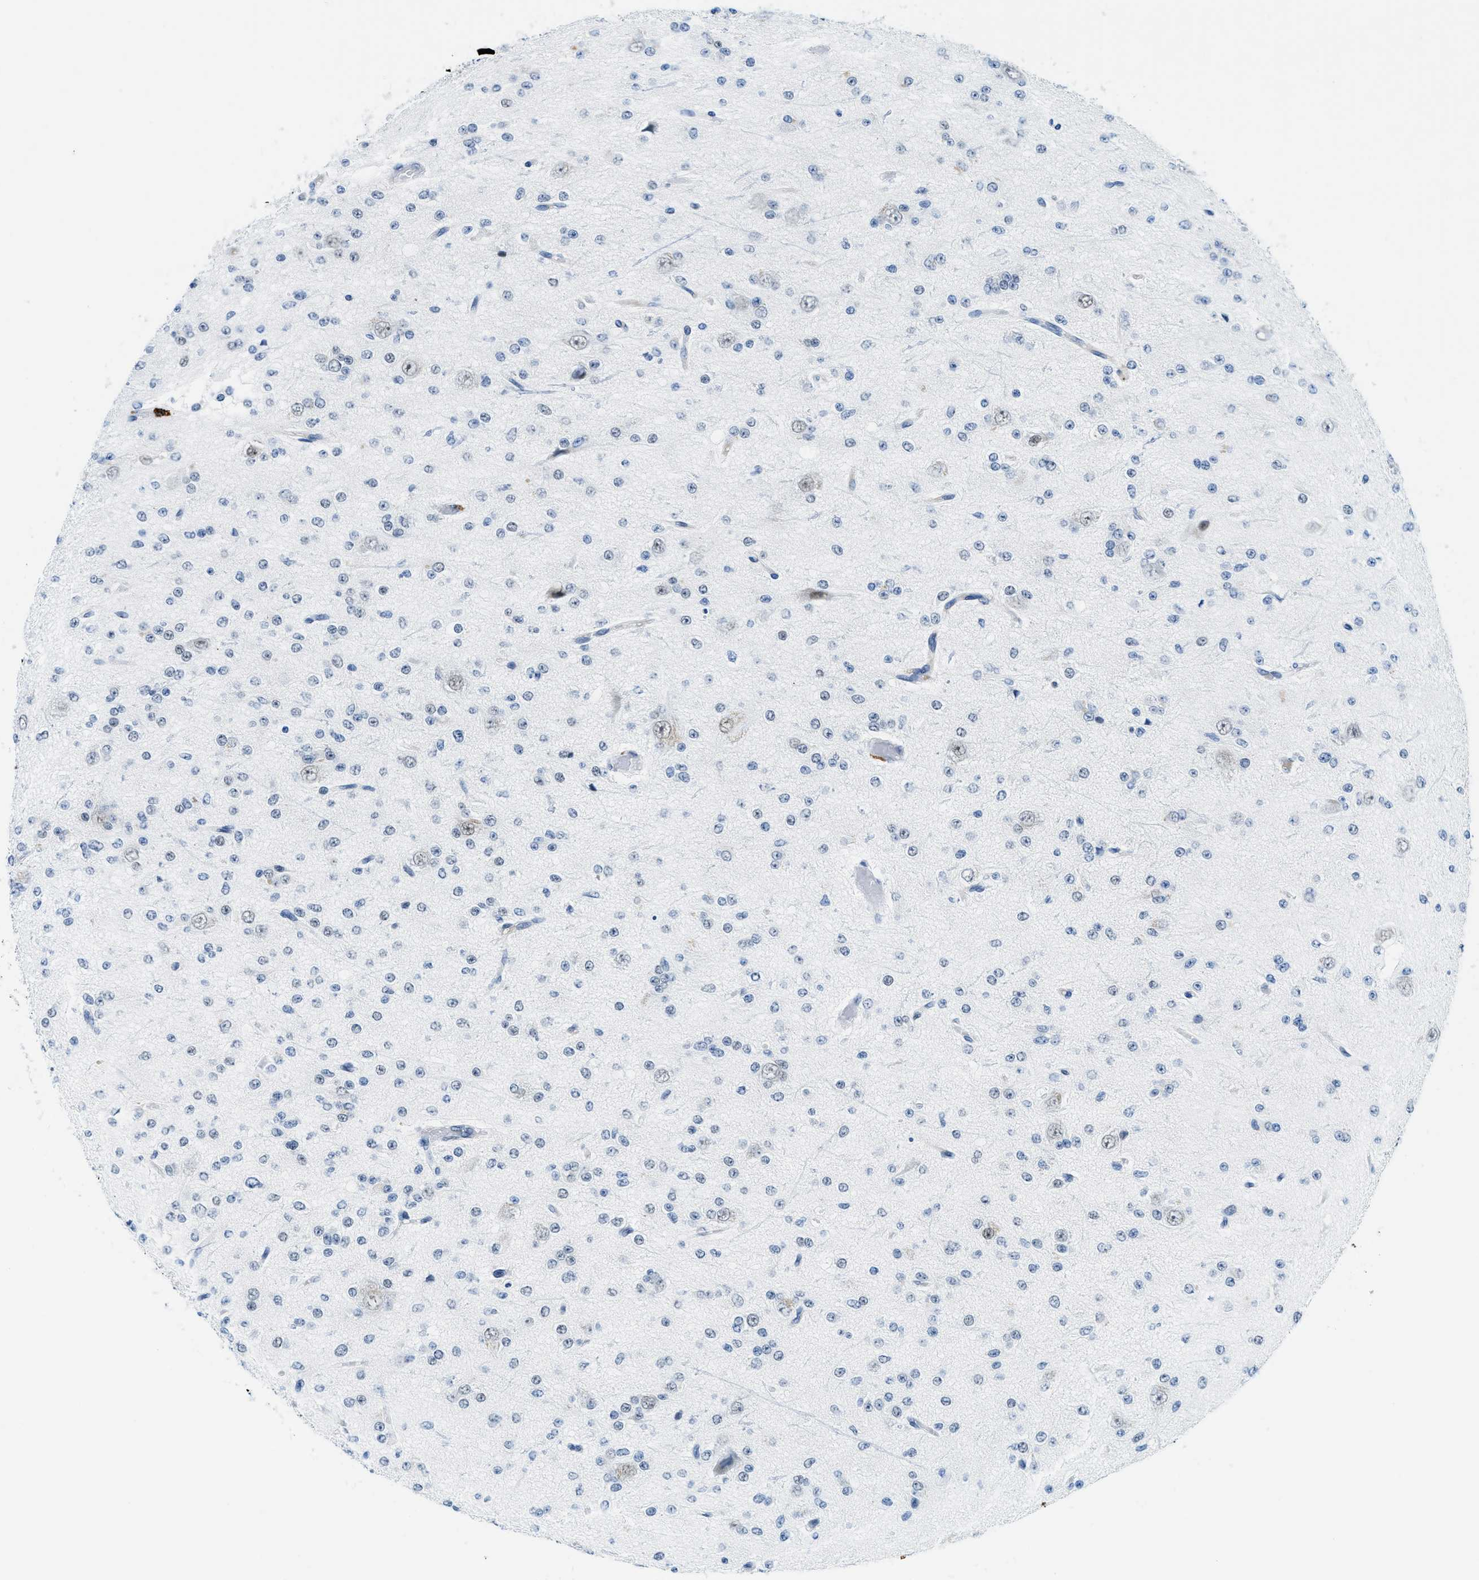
{"staining": {"intensity": "negative", "quantity": "none", "location": "none"}, "tissue": "glioma", "cell_type": "Tumor cells", "image_type": "cancer", "snomed": [{"axis": "morphology", "description": "Glioma, malignant, Low grade"}, {"axis": "topography", "description": "Brain"}], "caption": "The image demonstrates no staining of tumor cells in glioma.", "gene": "SMARCAD1", "patient": {"sex": "male", "age": 38}}